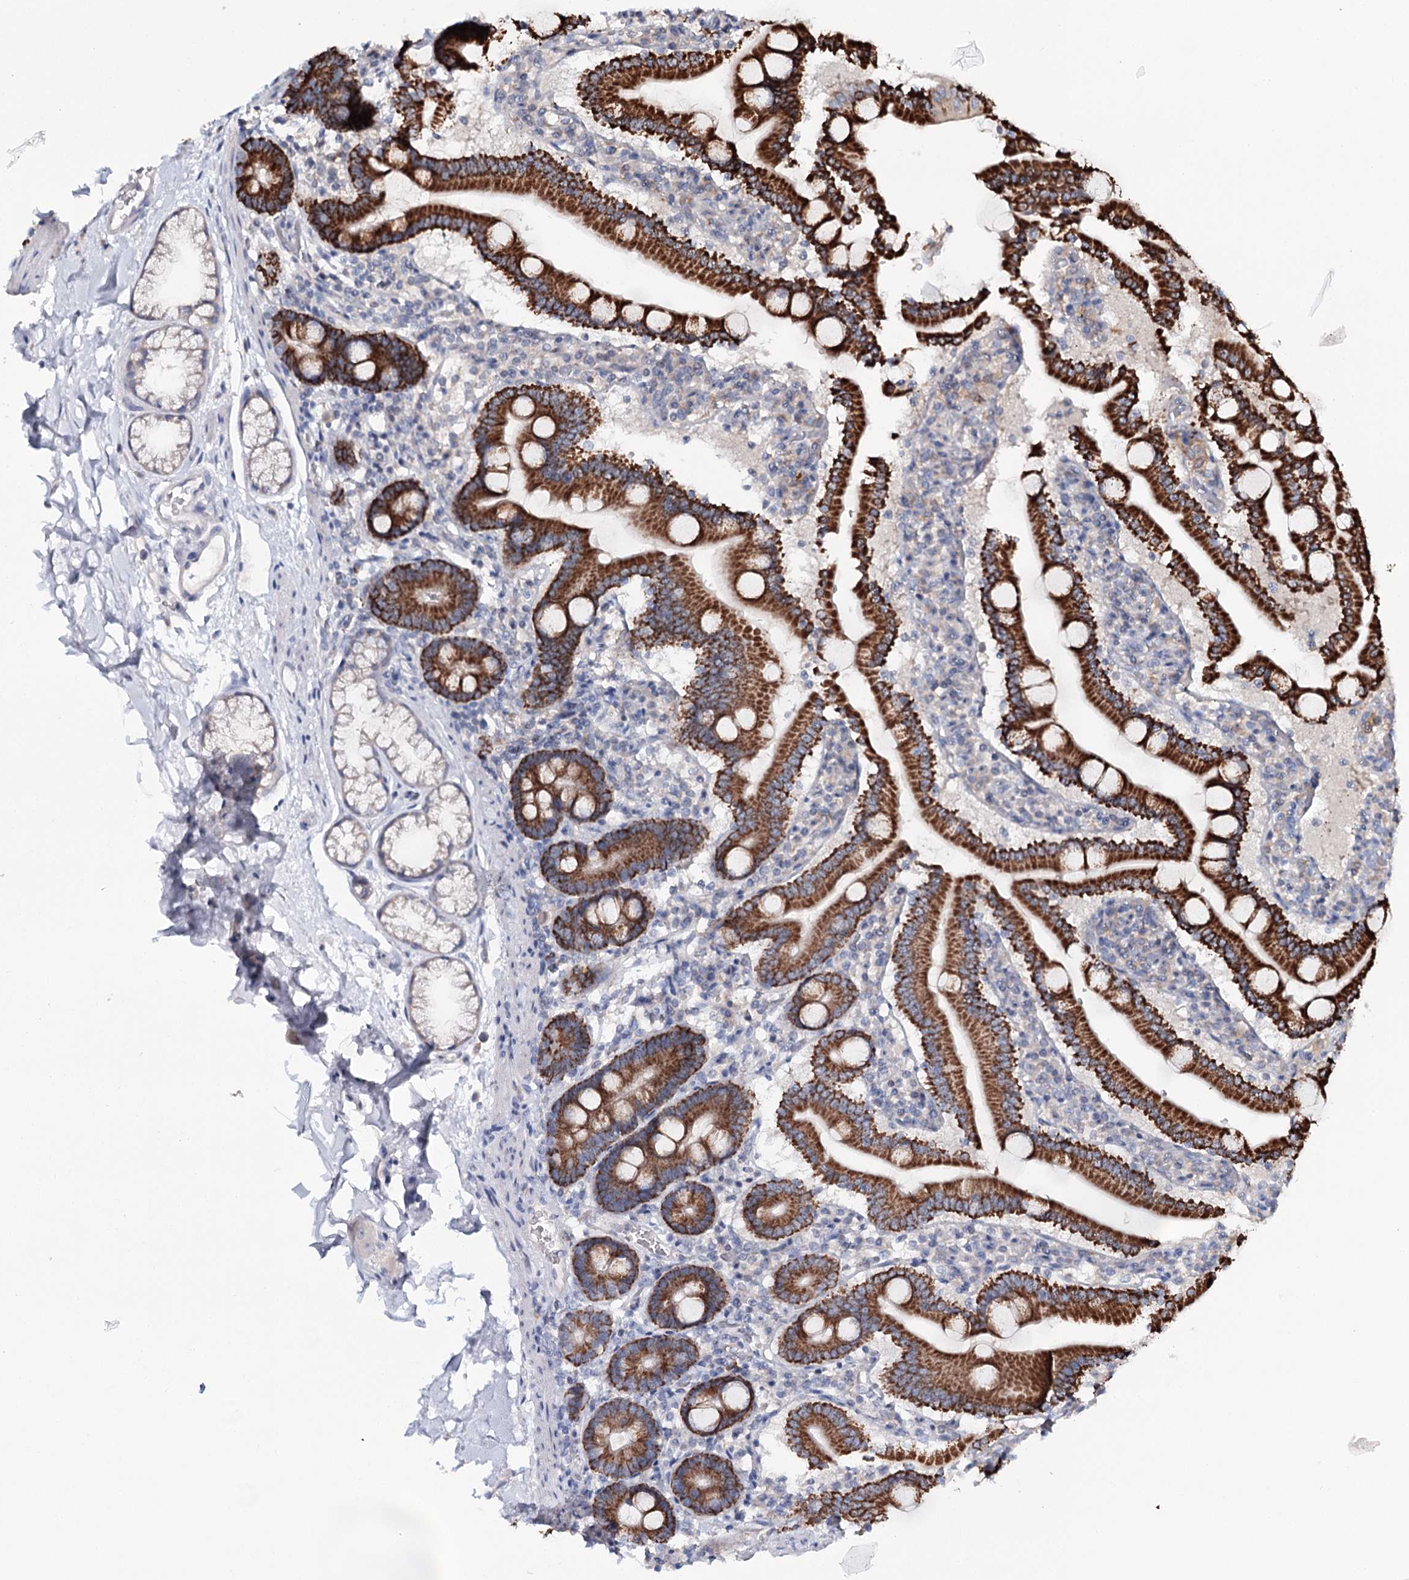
{"staining": {"intensity": "strong", "quantity": ">75%", "location": "cytoplasmic/membranous"}, "tissue": "duodenum", "cell_type": "Glandular cells", "image_type": "normal", "snomed": [{"axis": "morphology", "description": "Normal tissue, NOS"}, {"axis": "topography", "description": "Duodenum"}], "caption": "Protein analysis of normal duodenum displays strong cytoplasmic/membranous staining in about >75% of glandular cells.", "gene": "DAPK1", "patient": {"sex": "male", "age": 55}}